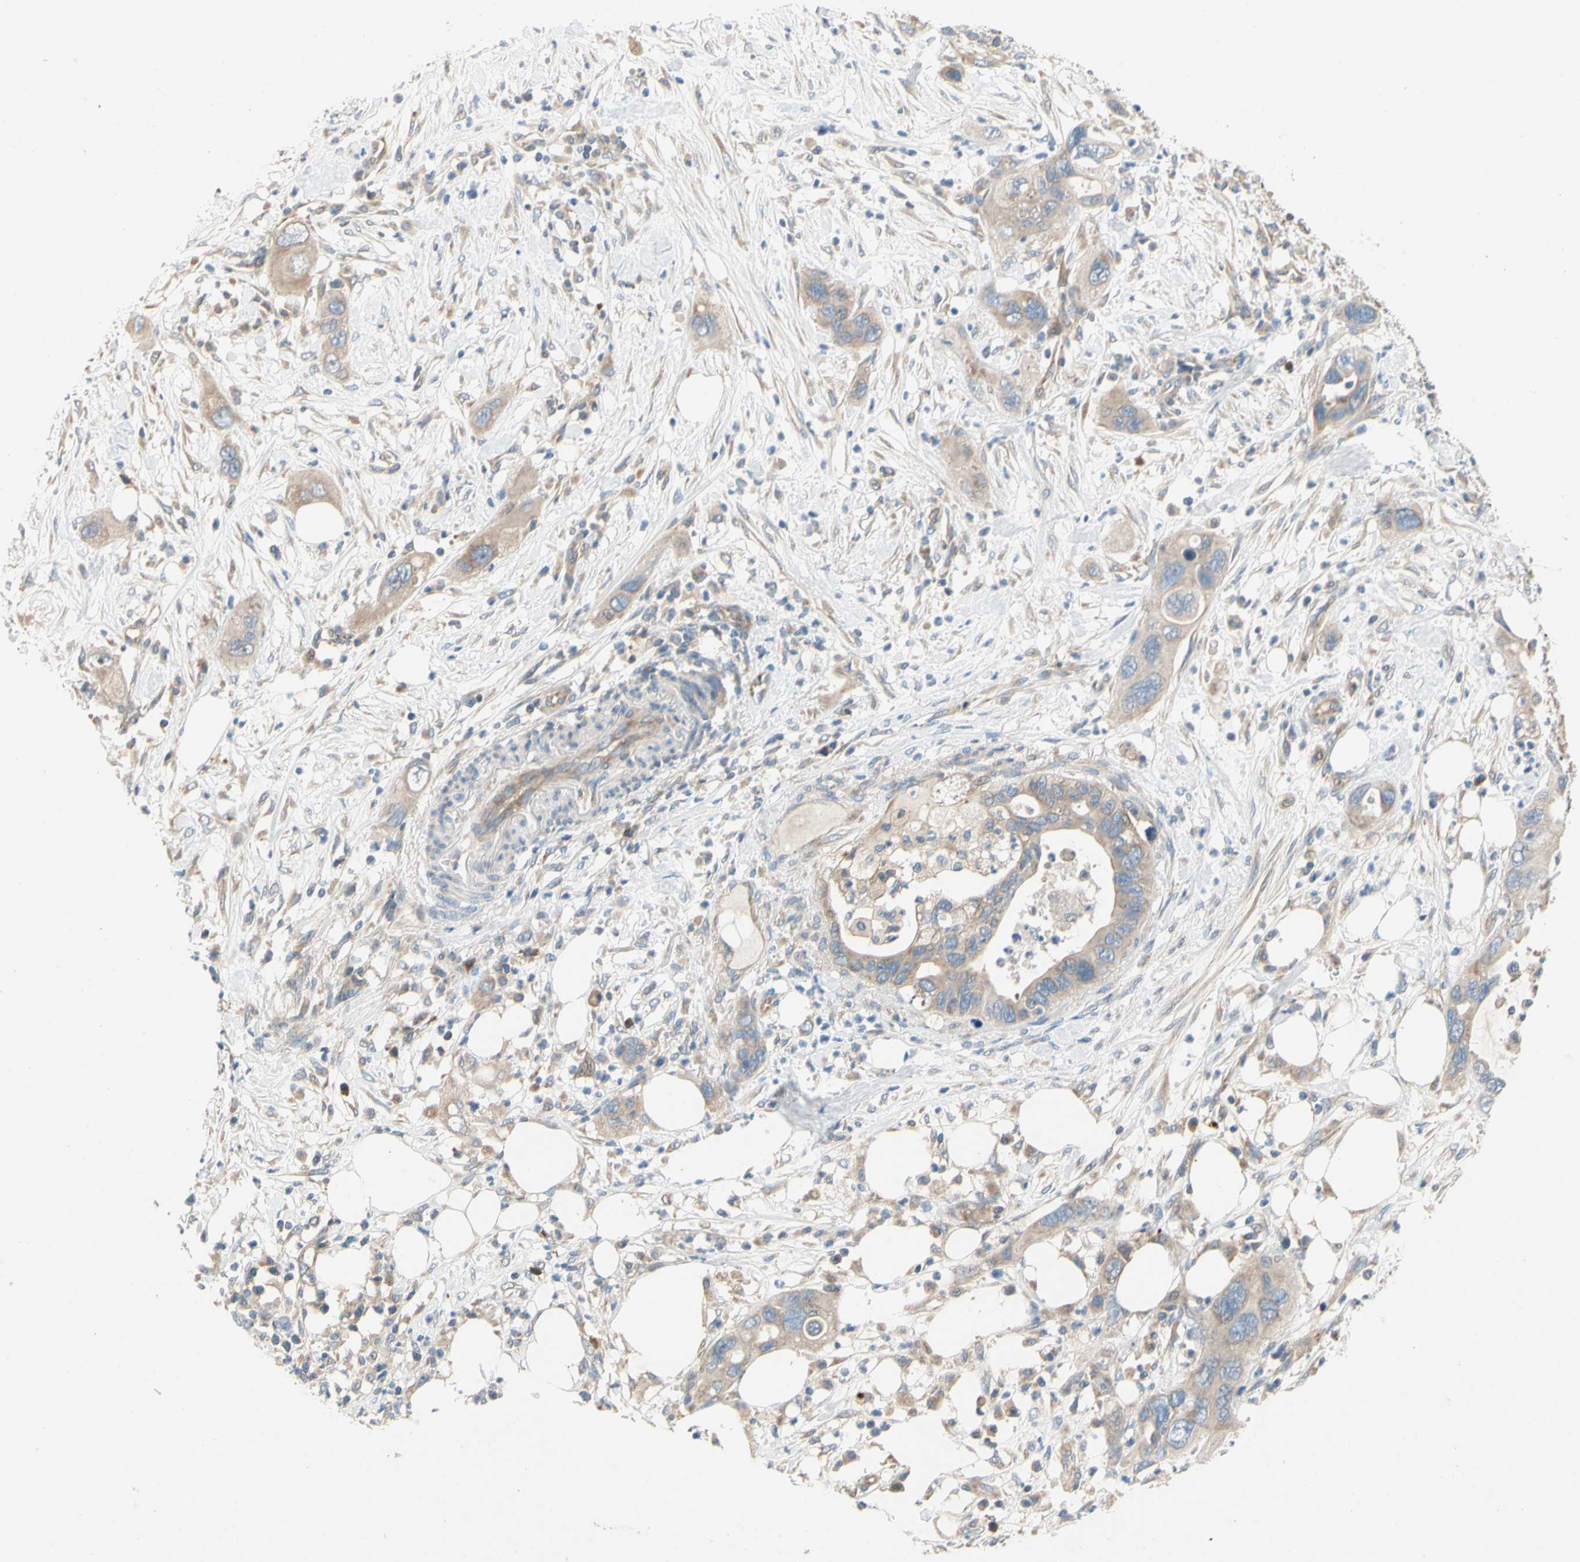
{"staining": {"intensity": "moderate", "quantity": ">75%", "location": "cytoplasmic/membranous"}, "tissue": "pancreatic cancer", "cell_type": "Tumor cells", "image_type": "cancer", "snomed": [{"axis": "morphology", "description": "Adenocarcinoma, NOS"}, {"axis": "topography", "description": "Pancreas"}], "caption": "A micrograph showing moderate cytoplasmic/membranous expression in about >75% of tumor cells in pancreatic cancer, as visualized by brown immunohistochemical staining.", "gene": "KLHDC8B", "patient": {"sex": "female", "age": 71}}